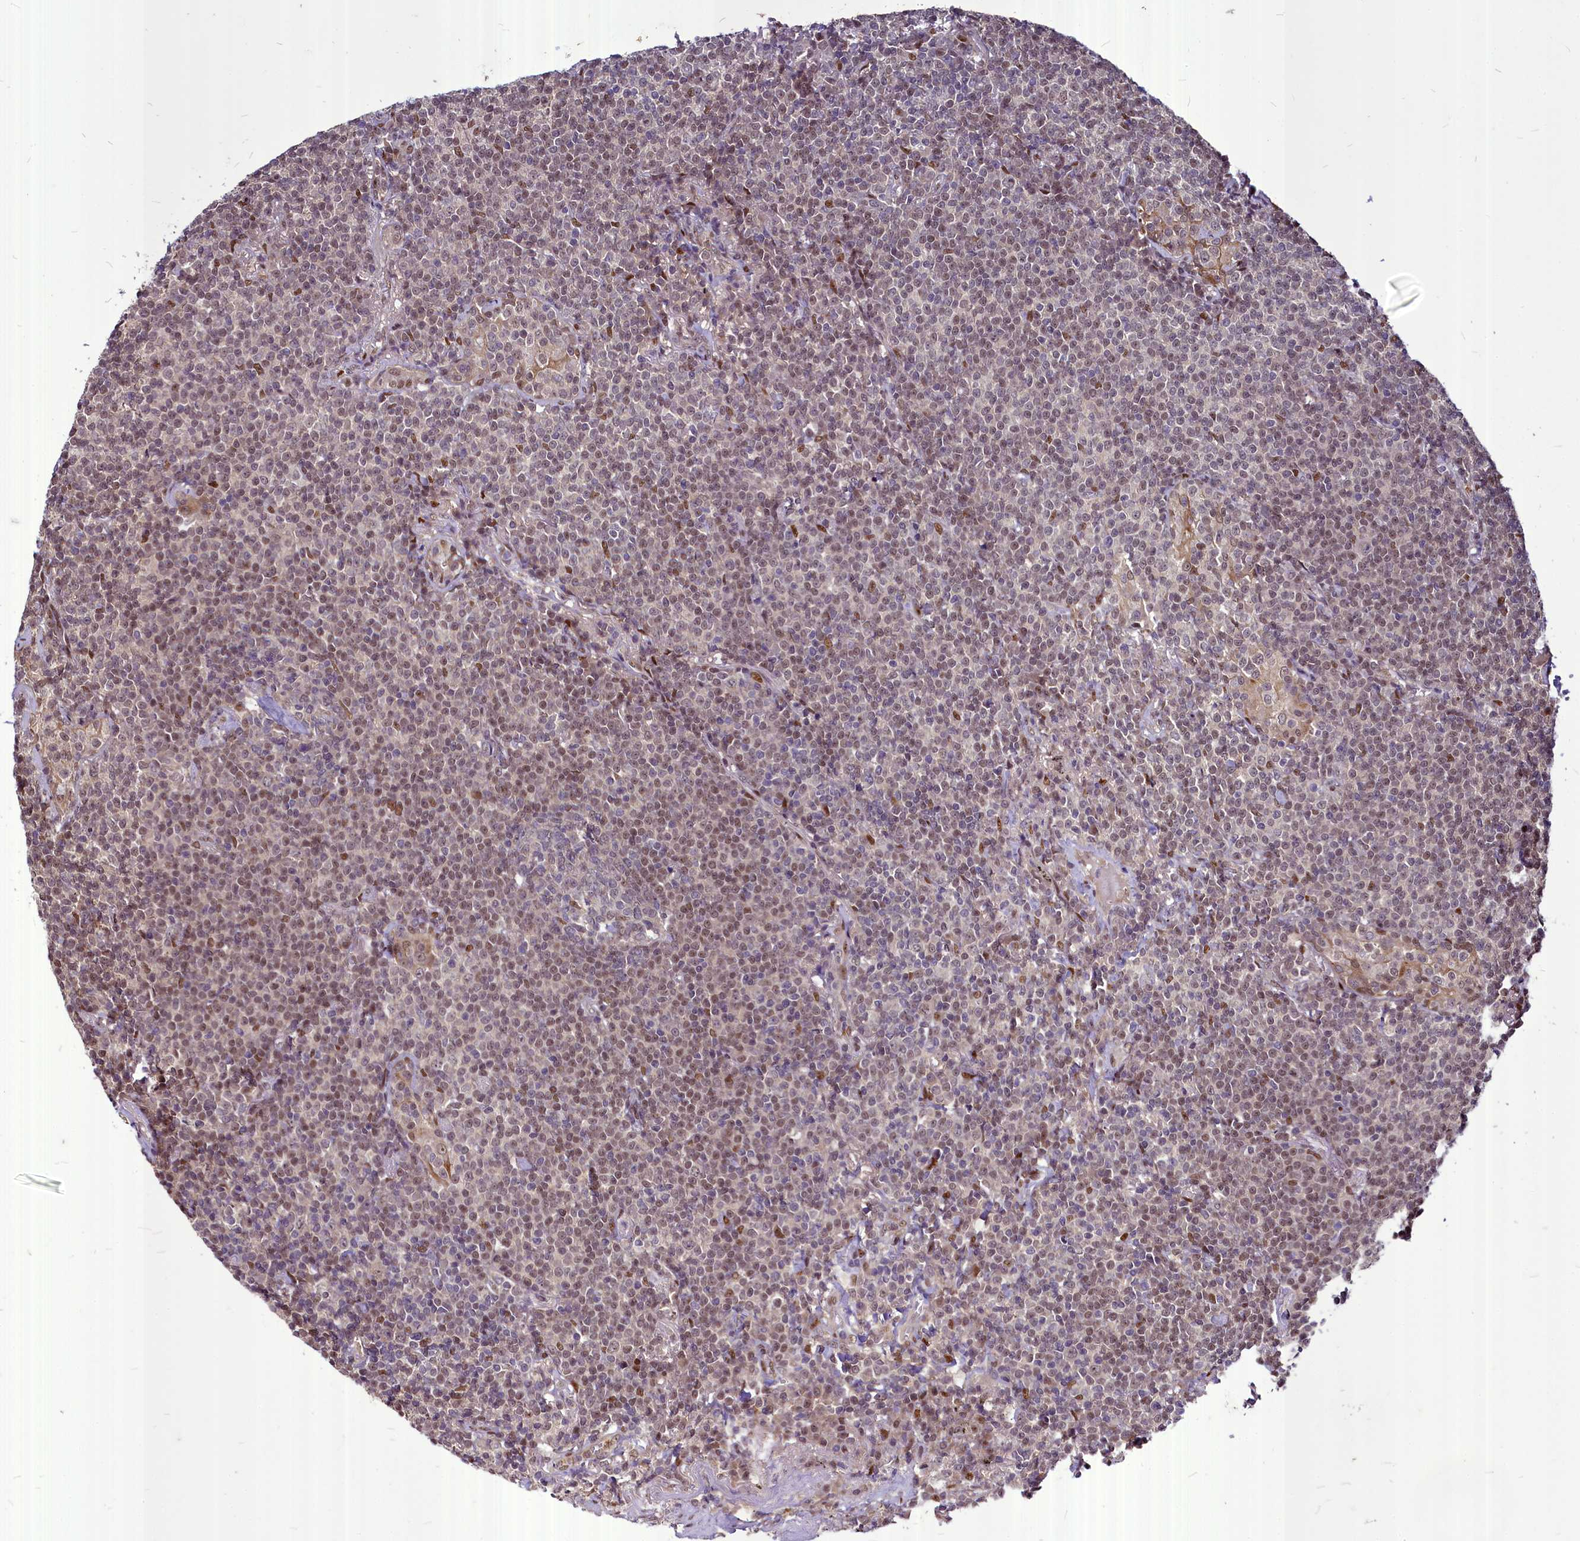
{"staining": {"intensity": "weak", "quantity": ">75%", "location": "nuclear"}, "tissue": "lymphoma", "cell_type": "Tumor cells", "image_type": "cancer", "snomed": [{"axis": "morphology", "description": "Malignant lymphoma, non-Hodgkin's type, Low grade"}, {"axis": "topography", "description": "Lung"}], "caption": "Lymphoma stained with a protein marker demonstrates weak staining in tumor cells.", "gene": "MAML2", "patient": {"sex": "female", "age": 71}}